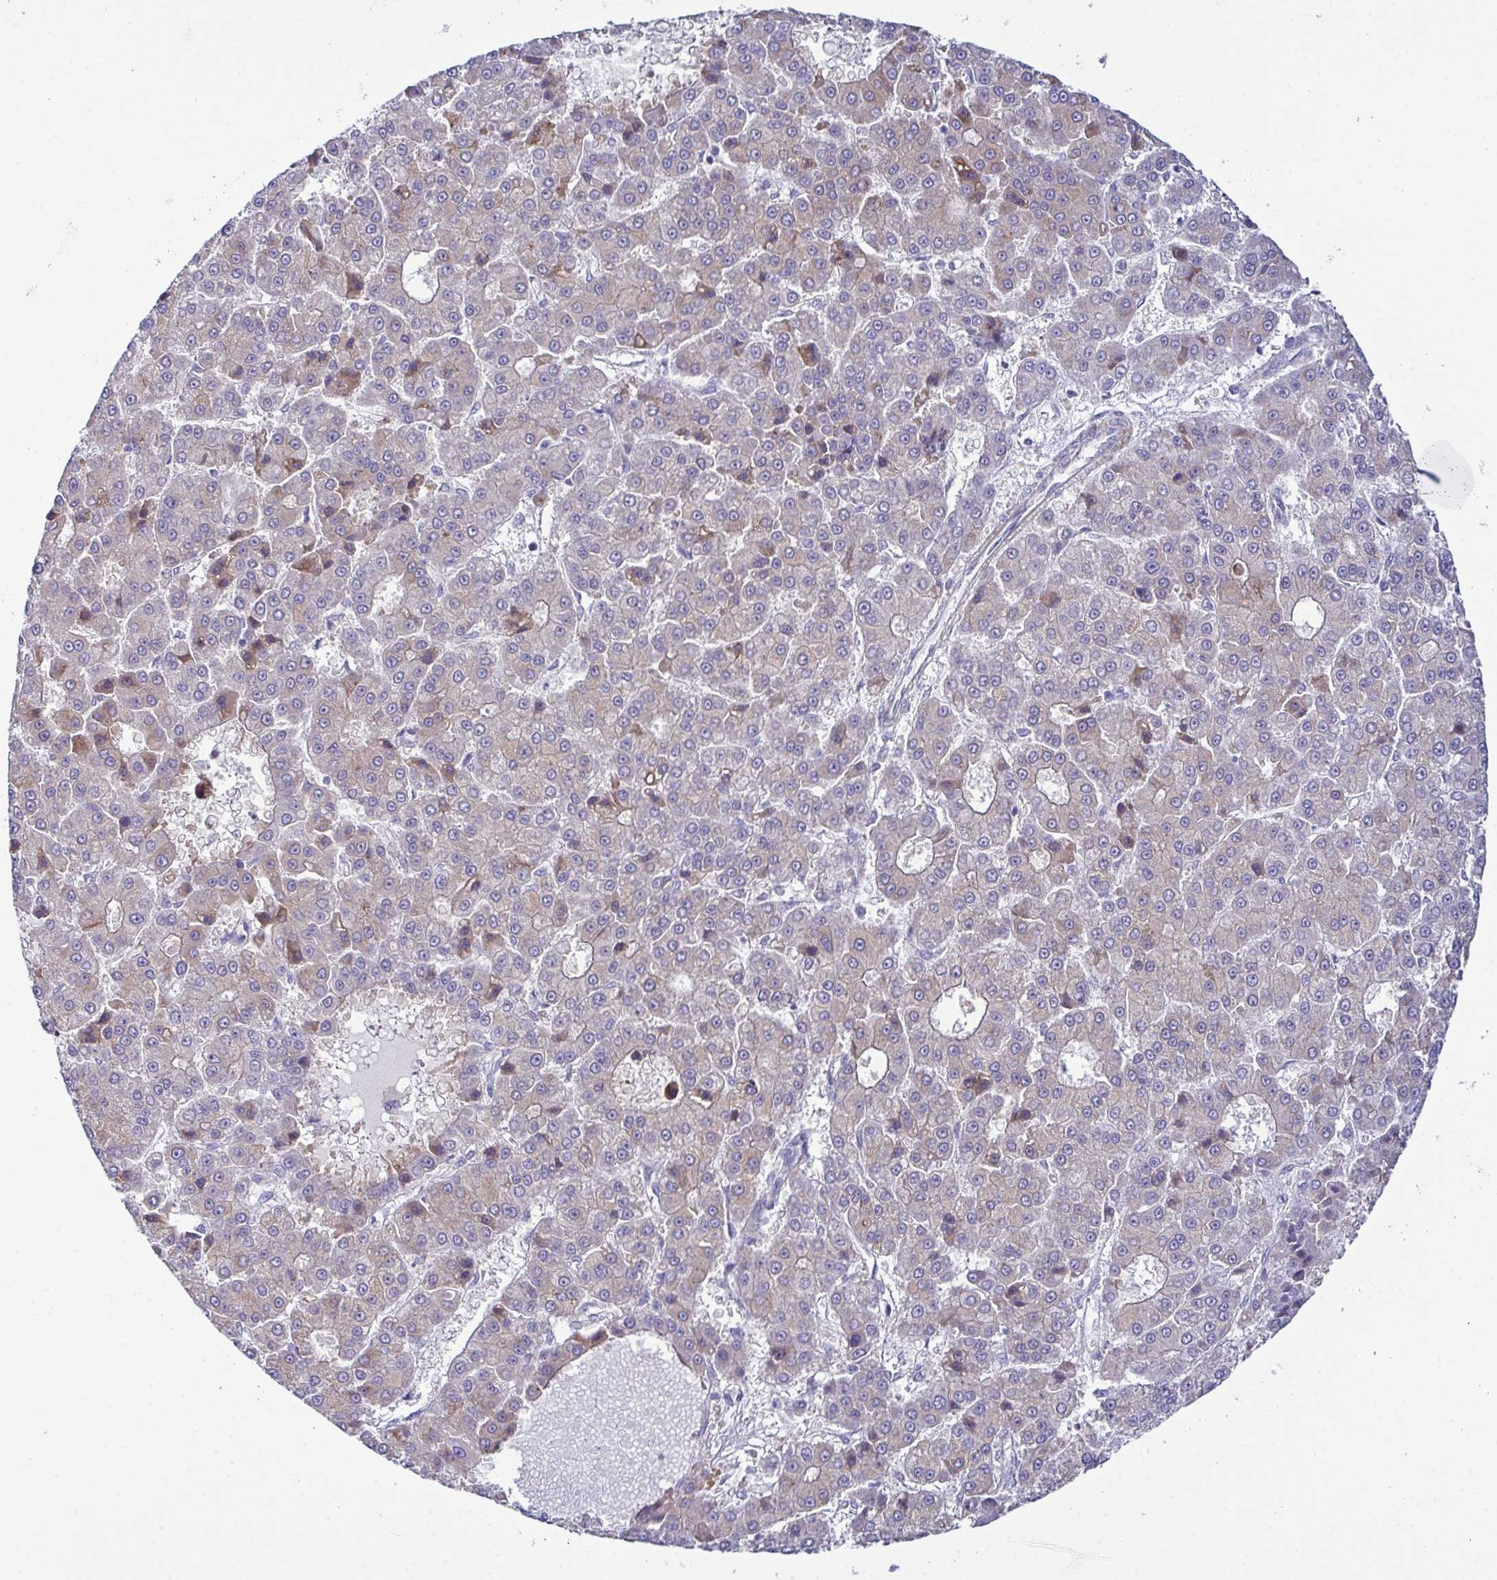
{"staining": {"intensity": "weak", "quantity": "<25%", "location": "cytoplasmic/membranous"}, "tissue": "liver cancer", "cell_type": "Tumor cells", "image_type": "cancer", "snomed": [{"axis": "morphology", "description": "Carcinoma, Hepatocellular, NOS"}, {"axis": "topography", "description": "Liver"}], "caption": "High power microscopy image of an immunohistochemistry (IHC) micrograph of liver cancer, revealing no significant positivity in tumor cells.", "gene": "CFAP97D1", "patient": {"sex": "male", "age": 70}}